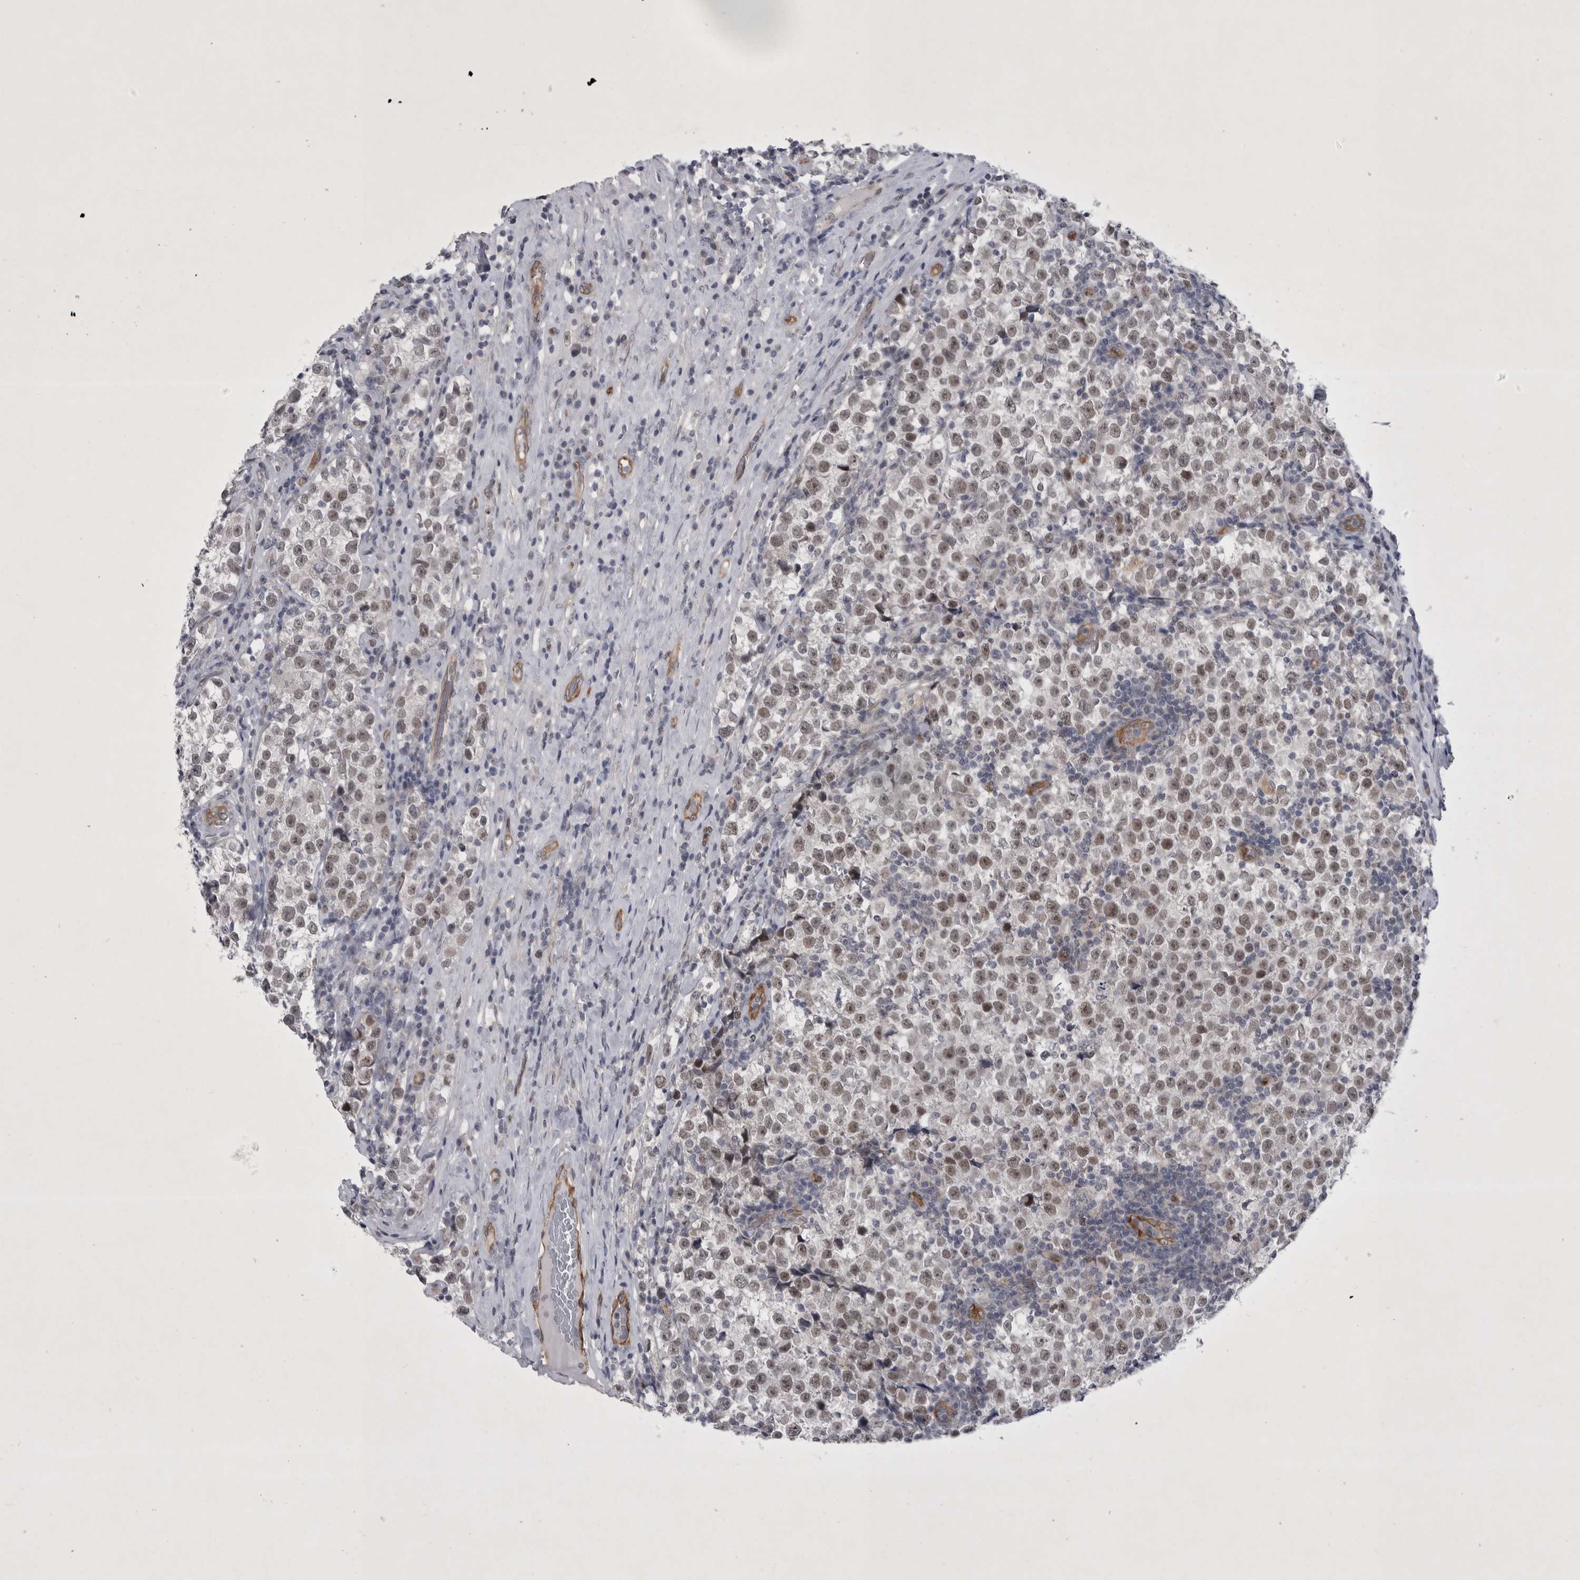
{"staining": {"intensity": "weak", "quantity": ">75%", "location": "nuclear"}, "tissue": "testis cancer", "cell_type": "Tumor cells", "image_type": "cancer", "snomed": [{"axis": "morphology", "description": "Normal tissue, NOS"}, {"axis": "morphology", "description": "Seminoma, NOS"}, {"axis": "topography", "description": "Testis"}], "caption": "Testis cancer stained for a protein shows weak nuclear positivity in tumor cells.", "gene": "PARP11", "patient": {"sex": "male", "age": 43}}